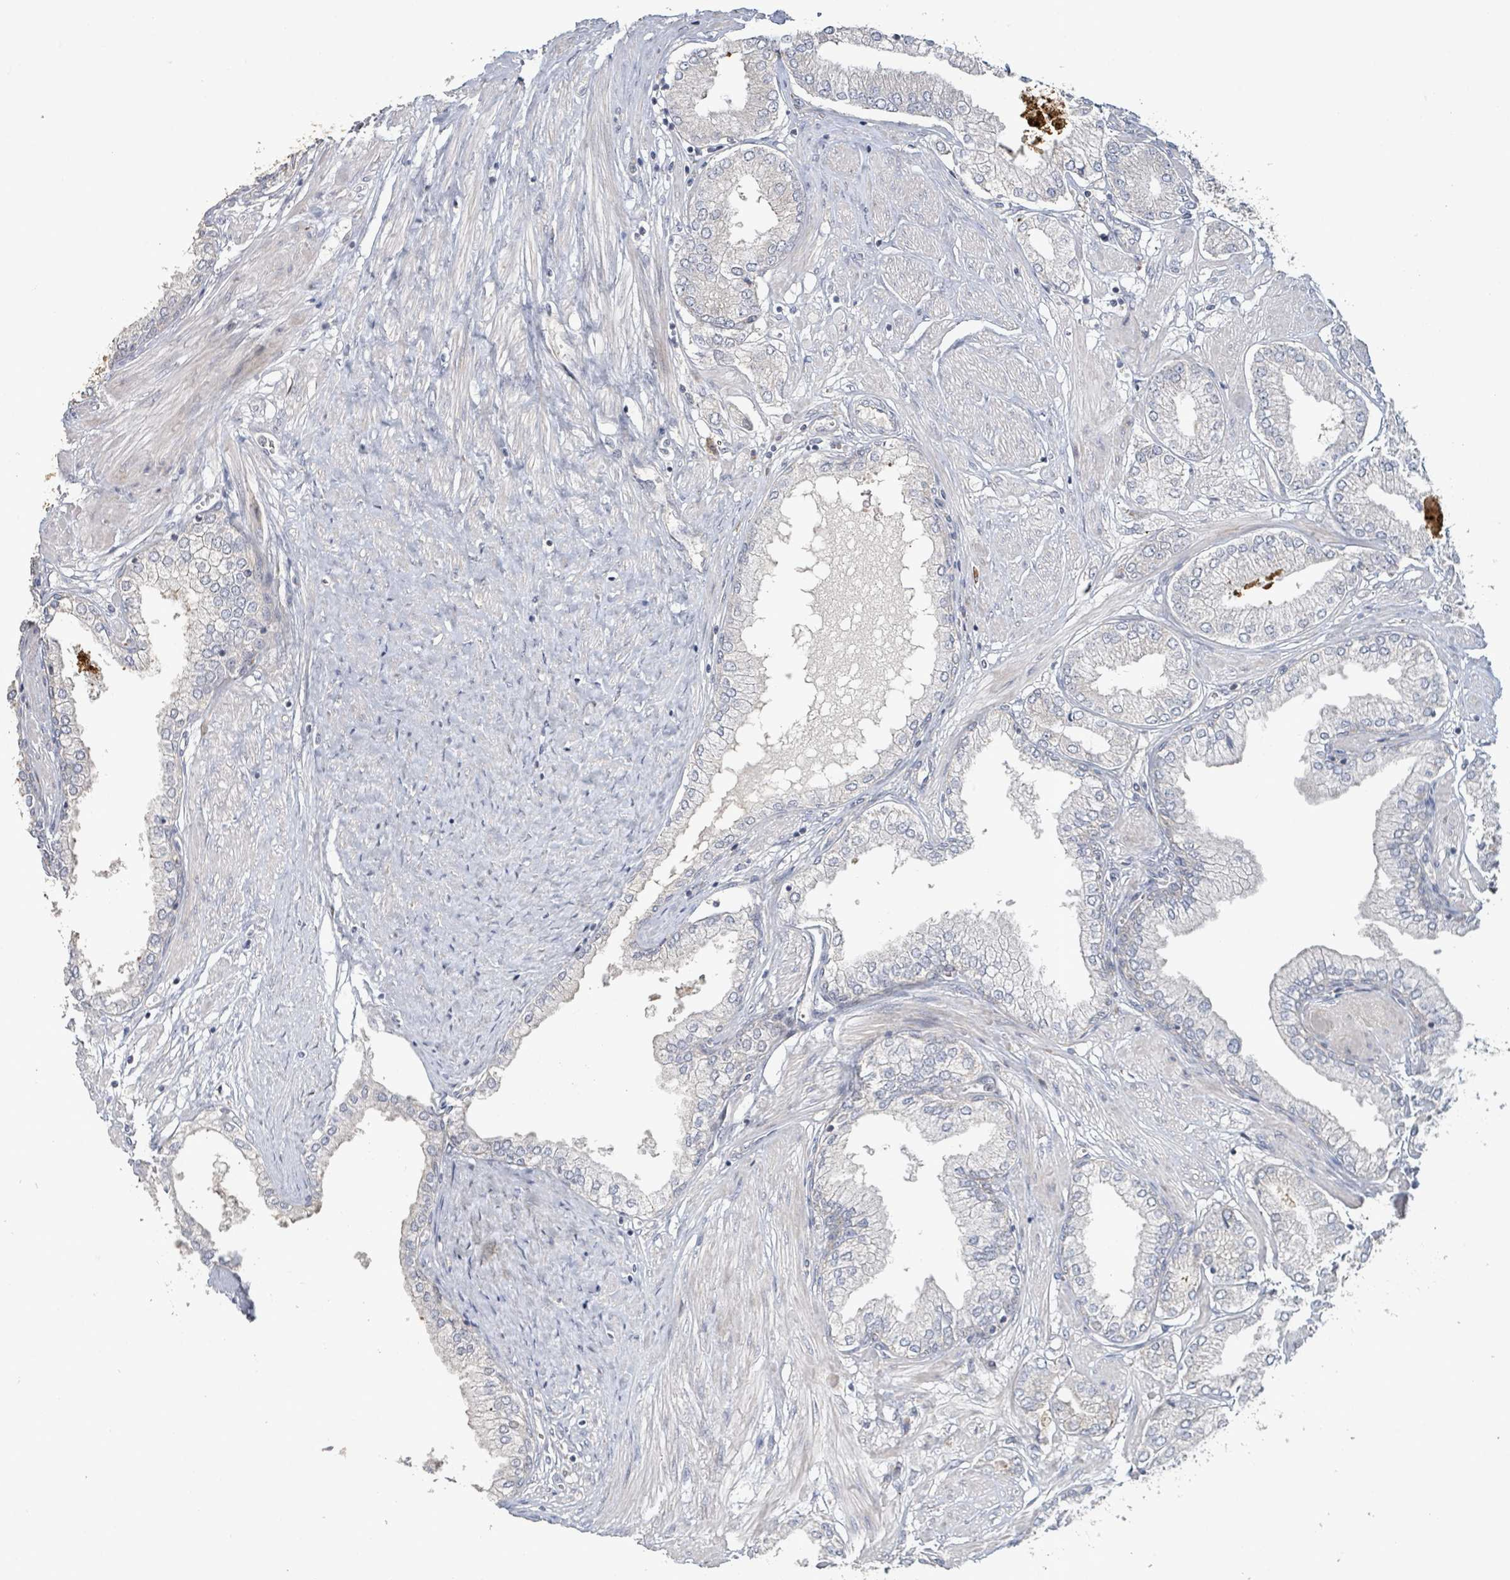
{"staining": {"intensity": "negative", "quantity": "none", "location": "none"}, "tissue": "prostate cancer", "cell_type": "Tumor cells", "image_type": "cancer", "snomed": [{"axis": "morphology", "description": "Adenocarcinoma, High grade"}, {"axis": "topography", "description": "Prostate and seminal vesicle, NOS"}], "caption": "DAB (3,3'-diaminobenzidine) immunohistochemical staining of prostate cancer exhibits no significant staining in tumor cells. (DAB (3,3'-diaminobenzidine) IHC visualized using brightfield microscopy, high magnification).", "gene": "LILRA4", "patient": {"sex": "male", "age": 64}}